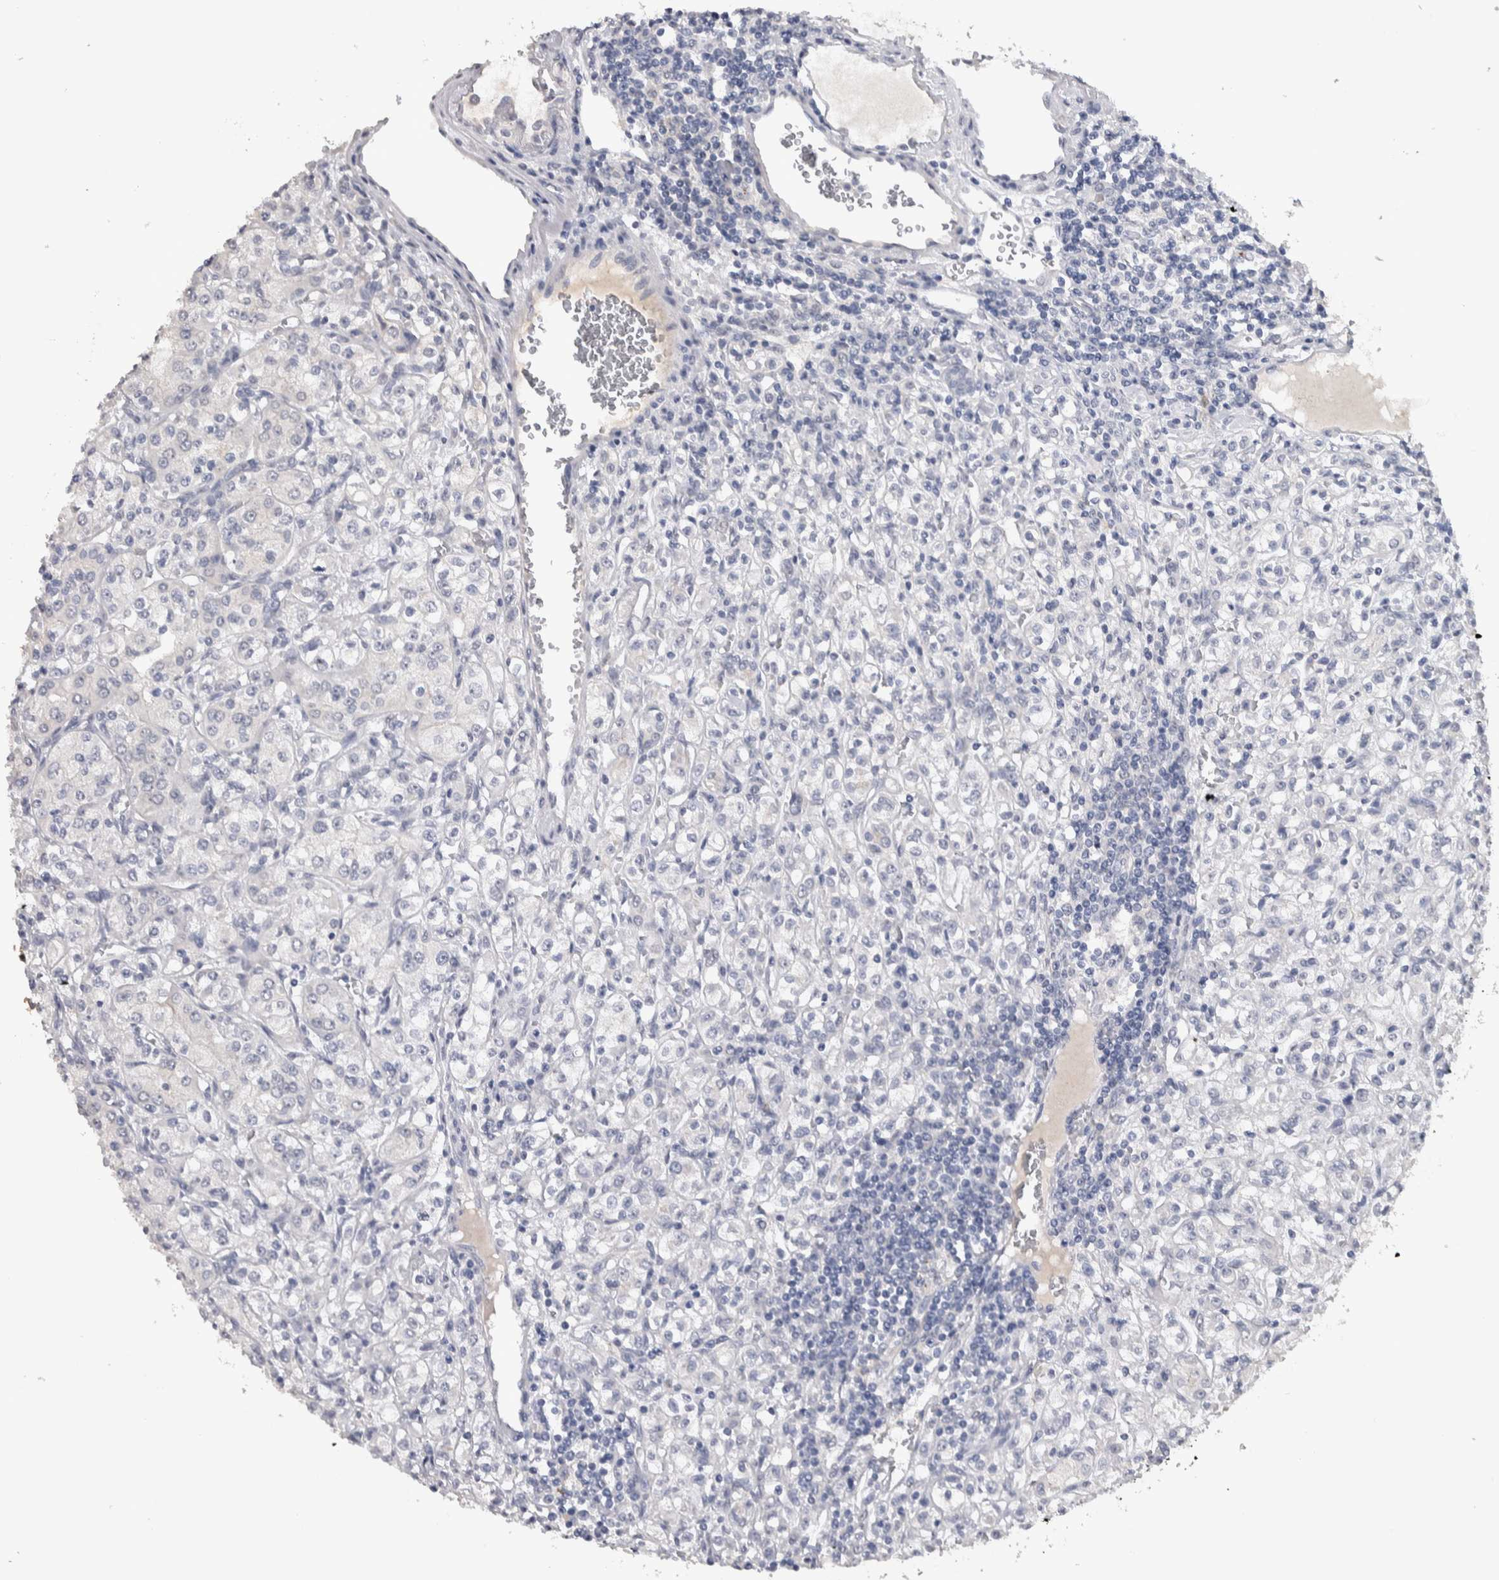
{"staining": {"intensity": "negative", "quantity": "none", "location": "none"}, "tissue": "renal cancer", "cell_type": "Tumor cells", "image_type": "cancer", "snomed": [{"axis": "morphology", "description": "Adenocarcinoma, NOS"}, {"axis": "topography", "description": "Kidney"}], "caption": "Immunohistochemistry (IHC) of renal cancer displays no staining in tumor cells.", "gene": "TMEM102", "patient": {"sex": "male", "age": 77}}